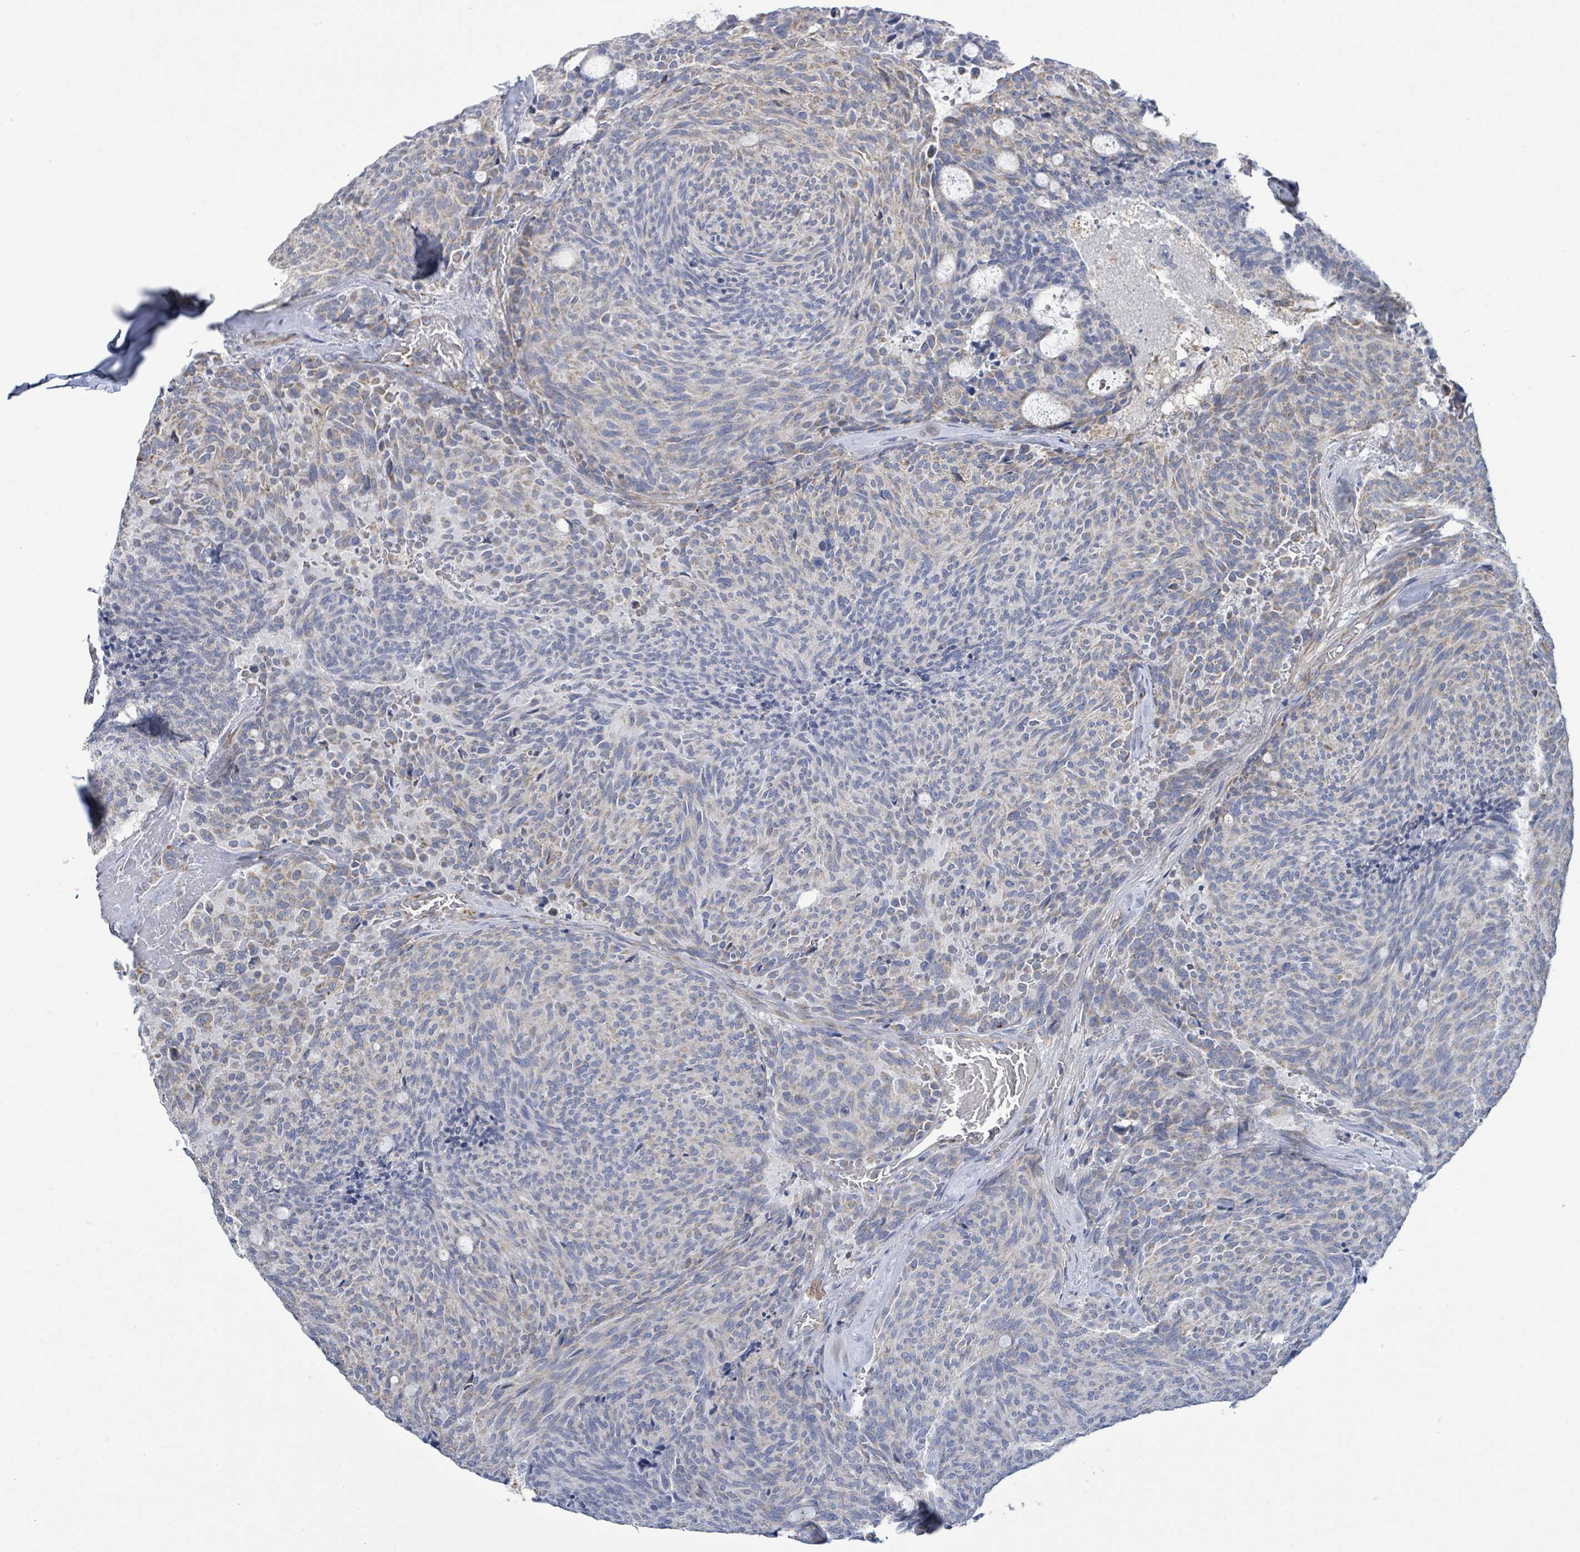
{"staining": {"intensity": "weak", "quantity": "<25%", "location": "cytoplasmic/membranous"}, "tissue": "carcinoid", "cell_type": "Tumor cells", "image_type": "cancer", "snomed": [{"axis": "morphology", "description": "Carcinoid, malignant, NOS"}, {"axis": "topography", "description": "Pancreas"}], "caption": "An IHC image of carcinoid is shown. There is no staining in tumor cells of carcinoid.", "gene": "ALG12", "patient": {"sex": "female", "age": 54}}